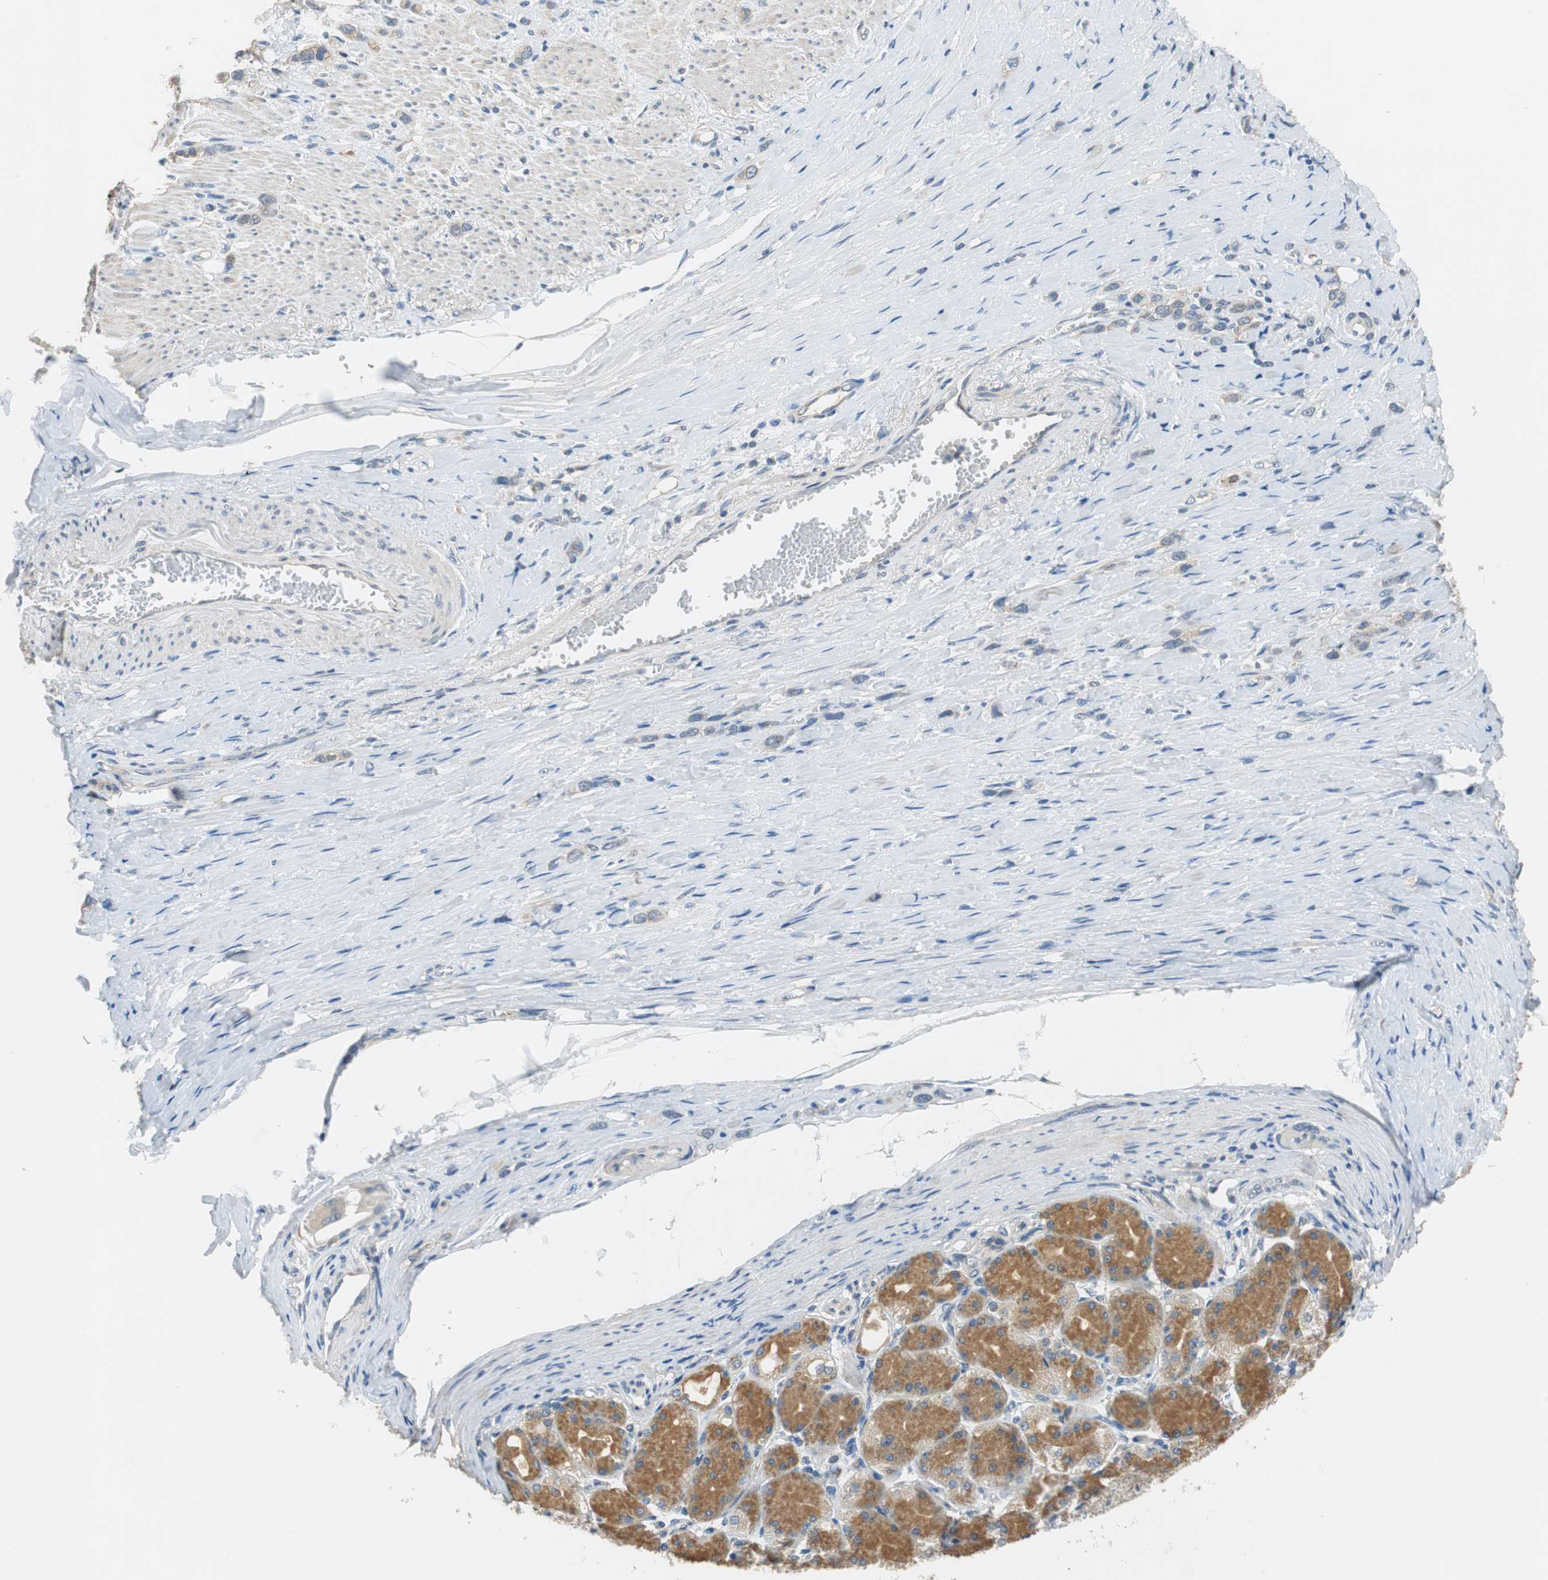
{"staining": {"intensity": "weak", "quantity": ">75%", "location": "cytoplasmic/membranous"}, "tissue": "stomach cancer", "cell_type": "Tumor cells", "image_type": "cancer", "snomed": [{"axis": "morphology", "description": "Normal tissue, NOS"}, {"axis": "morphology", "description": "Adenocarcinoma, NOS"}, {"axis": "morphology", "description": "Adenocarcinoma, High grade"}, {"axis": "topography", "description": "Stomach, upper"}, {"axis": "topography", "description": "Stomach"}], "caption": "IHC photomicrograph of neoplastic tissue: human stomach cancer stained using IHC exhibits low levels of weak protein expression localized specifically in the cytoplasmic/membranous of tumor cells, appearing as a cytoplasmic/membranous brown color.", "gene": "FADS2", "patient": {"sex": "female", "age": 65}}